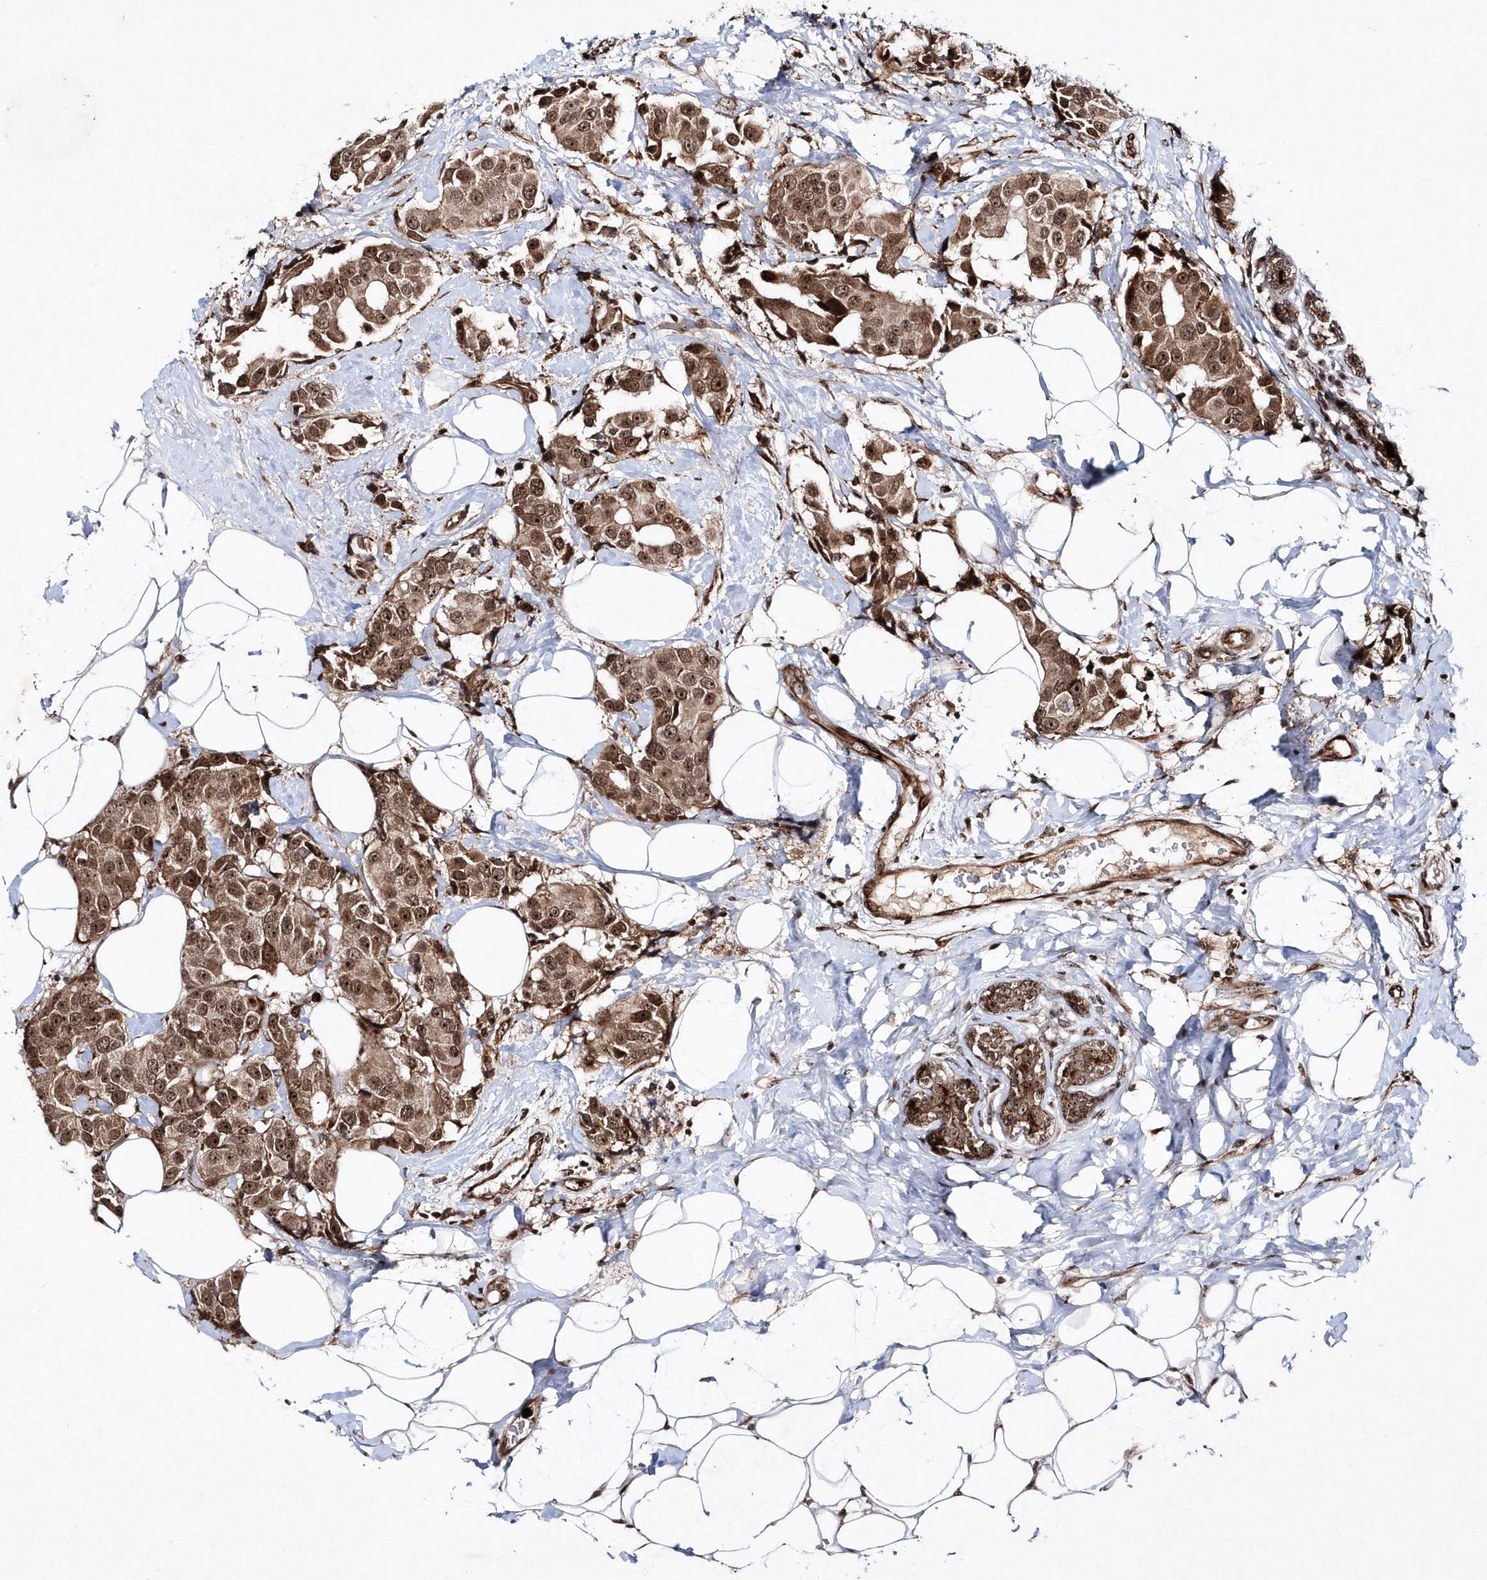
{"staining": {"intensity": "moderate", "quantity": ">75%", "location": "cytoplasmic/membranous,nuclear"}, "tissue": "breast cancer", "cell_type": "Tumor cells", "image_type": "cancer", "snomed": [{"axis": "morphology", "description": "Normal tissue, NOS"}, {"axis": "morphology", "description": "Duct carcinoma"}, {"axis": "topography", "description": "Breast"}], "caption": "Immunohistochemistry (IHC) micrograph of neoplastic tissue: human intraductal carcinoma (breast) stained using IHC reveals medium levels of moderate protein expression localized specifically in the cytoplasmic/membranous and nuclear of tumor cells, appearing as a cytoplasmic/membranous and nuclear brown color.", "gene": "SOWAHB", "patient": {"sex": "female", "age": 39}}